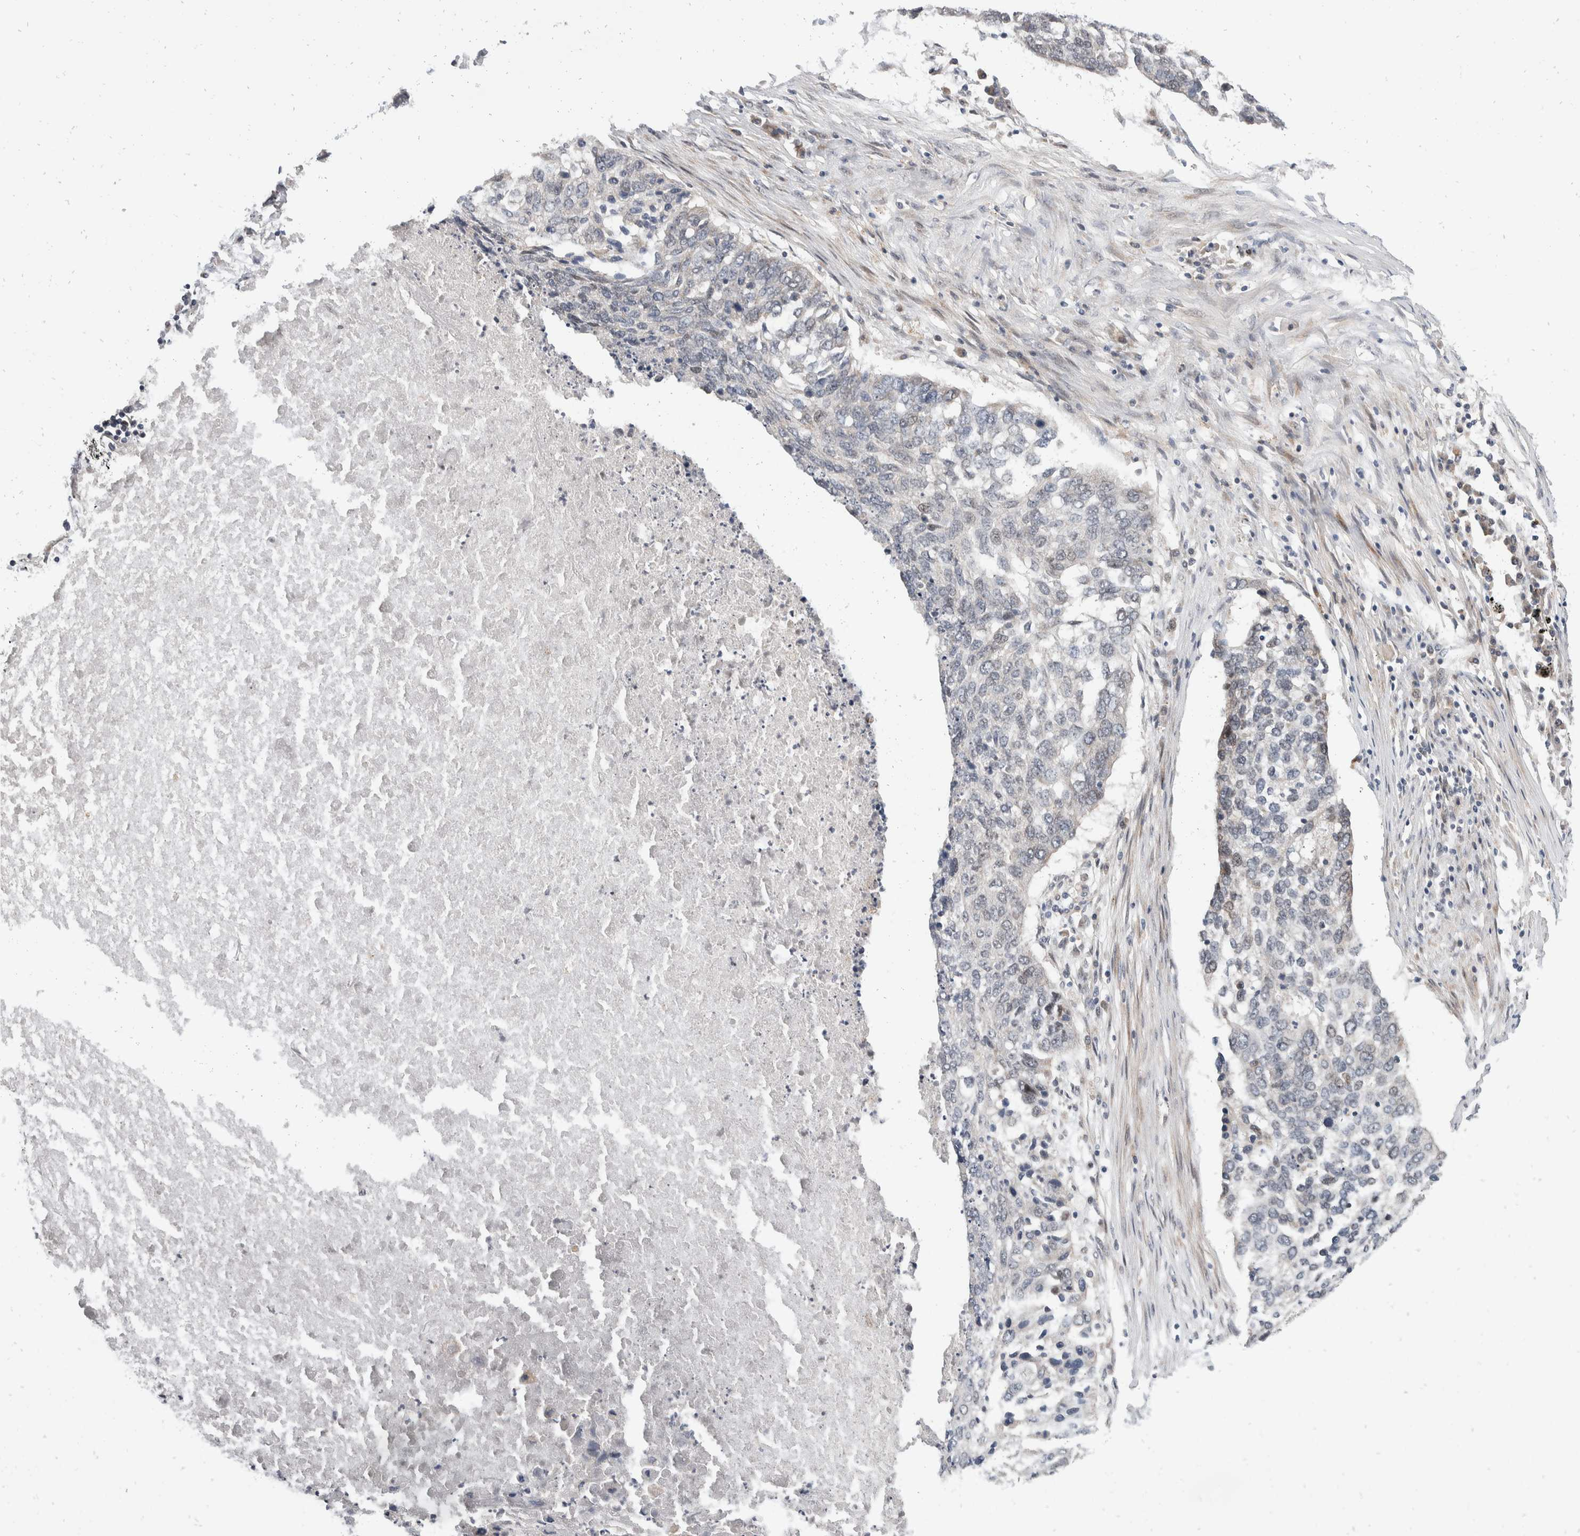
{"staining": {"intensity": "weak", "quantity": "<25%", "location": "nuclear"}, "tissue": "lung cancer", "cell_type": "Tumor cells", "image_type": "cancer", "snomed": [{"axis": "morphology", "description": "Squamous cell carcinoma, NOS"}, {"axis": "topography", "description": "Lung"}], "caption": "This histopathology image is of lung squamous cell carcinoma stained with immunohistochemistry (IHC) to label a protein in brown with the nuclei are counter-stained blue. There is no positivity in tumor cells.", "gene": "ZNF703", "patient": {"sex": "female", "age": 63}}